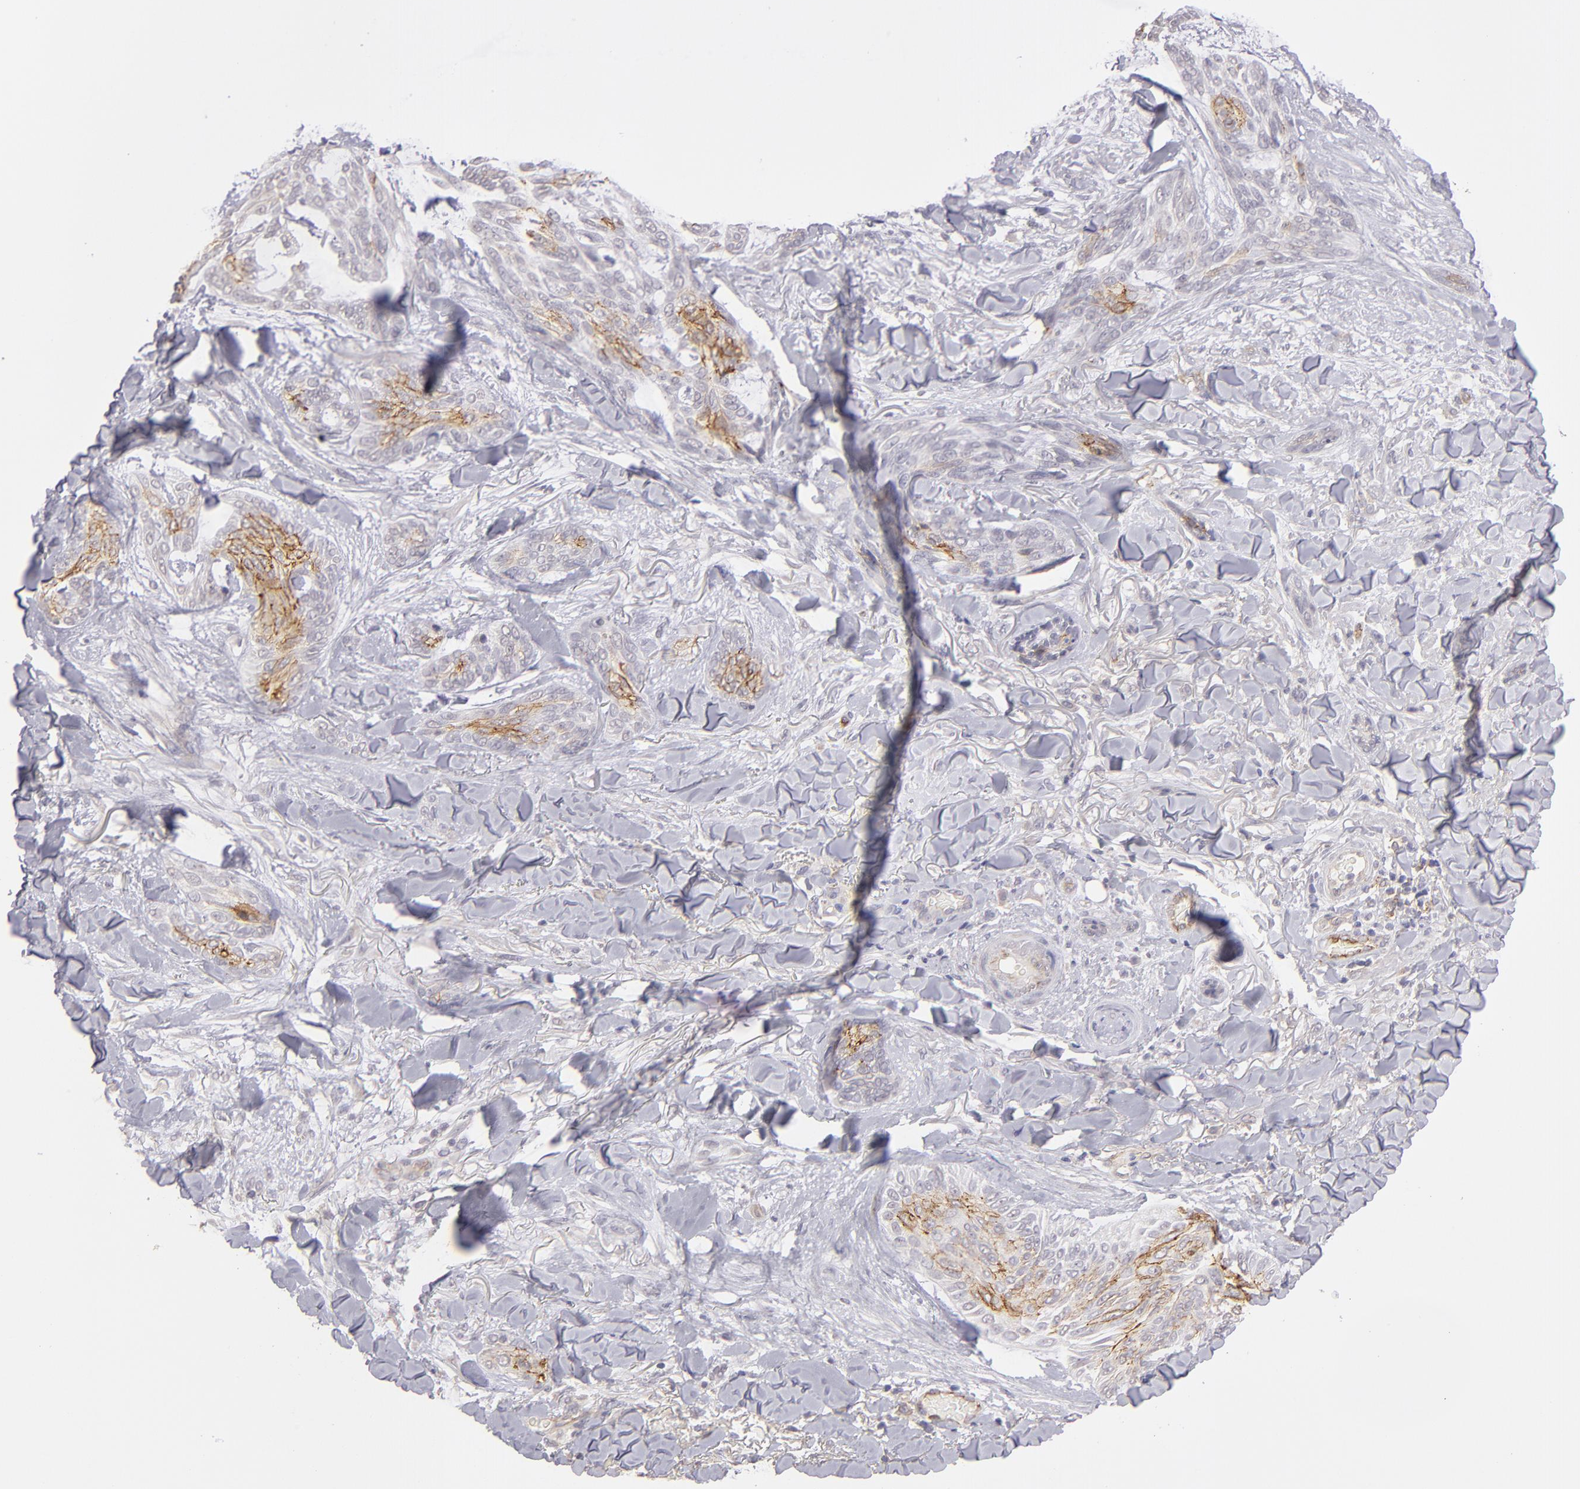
{"staining": {"intensity": "strong", "quantity": "25%-75%", "location": "cytoplasmic/membranous"}, "tissue": "skin cancer", "cell_type": "Tumor cells", "image_type": "cancer", "snomed": [{"axis": "morphology", "description": "Normal tissue, NOS"}, {"axis": "morphology", "description": "Basal cell carcinoma"}, {"axis": "topography", "description": "Skin"}], "caption": "Skin cancer stained with DAB (3,3'-diaminobenzidine) immunohistochemistry displays high levels of strong cytoplasmic/membranous positivity in approximately 25%-75% of tumor cells.", "gene": "THBD", "patient": {"sex": "female", "age": 71}}